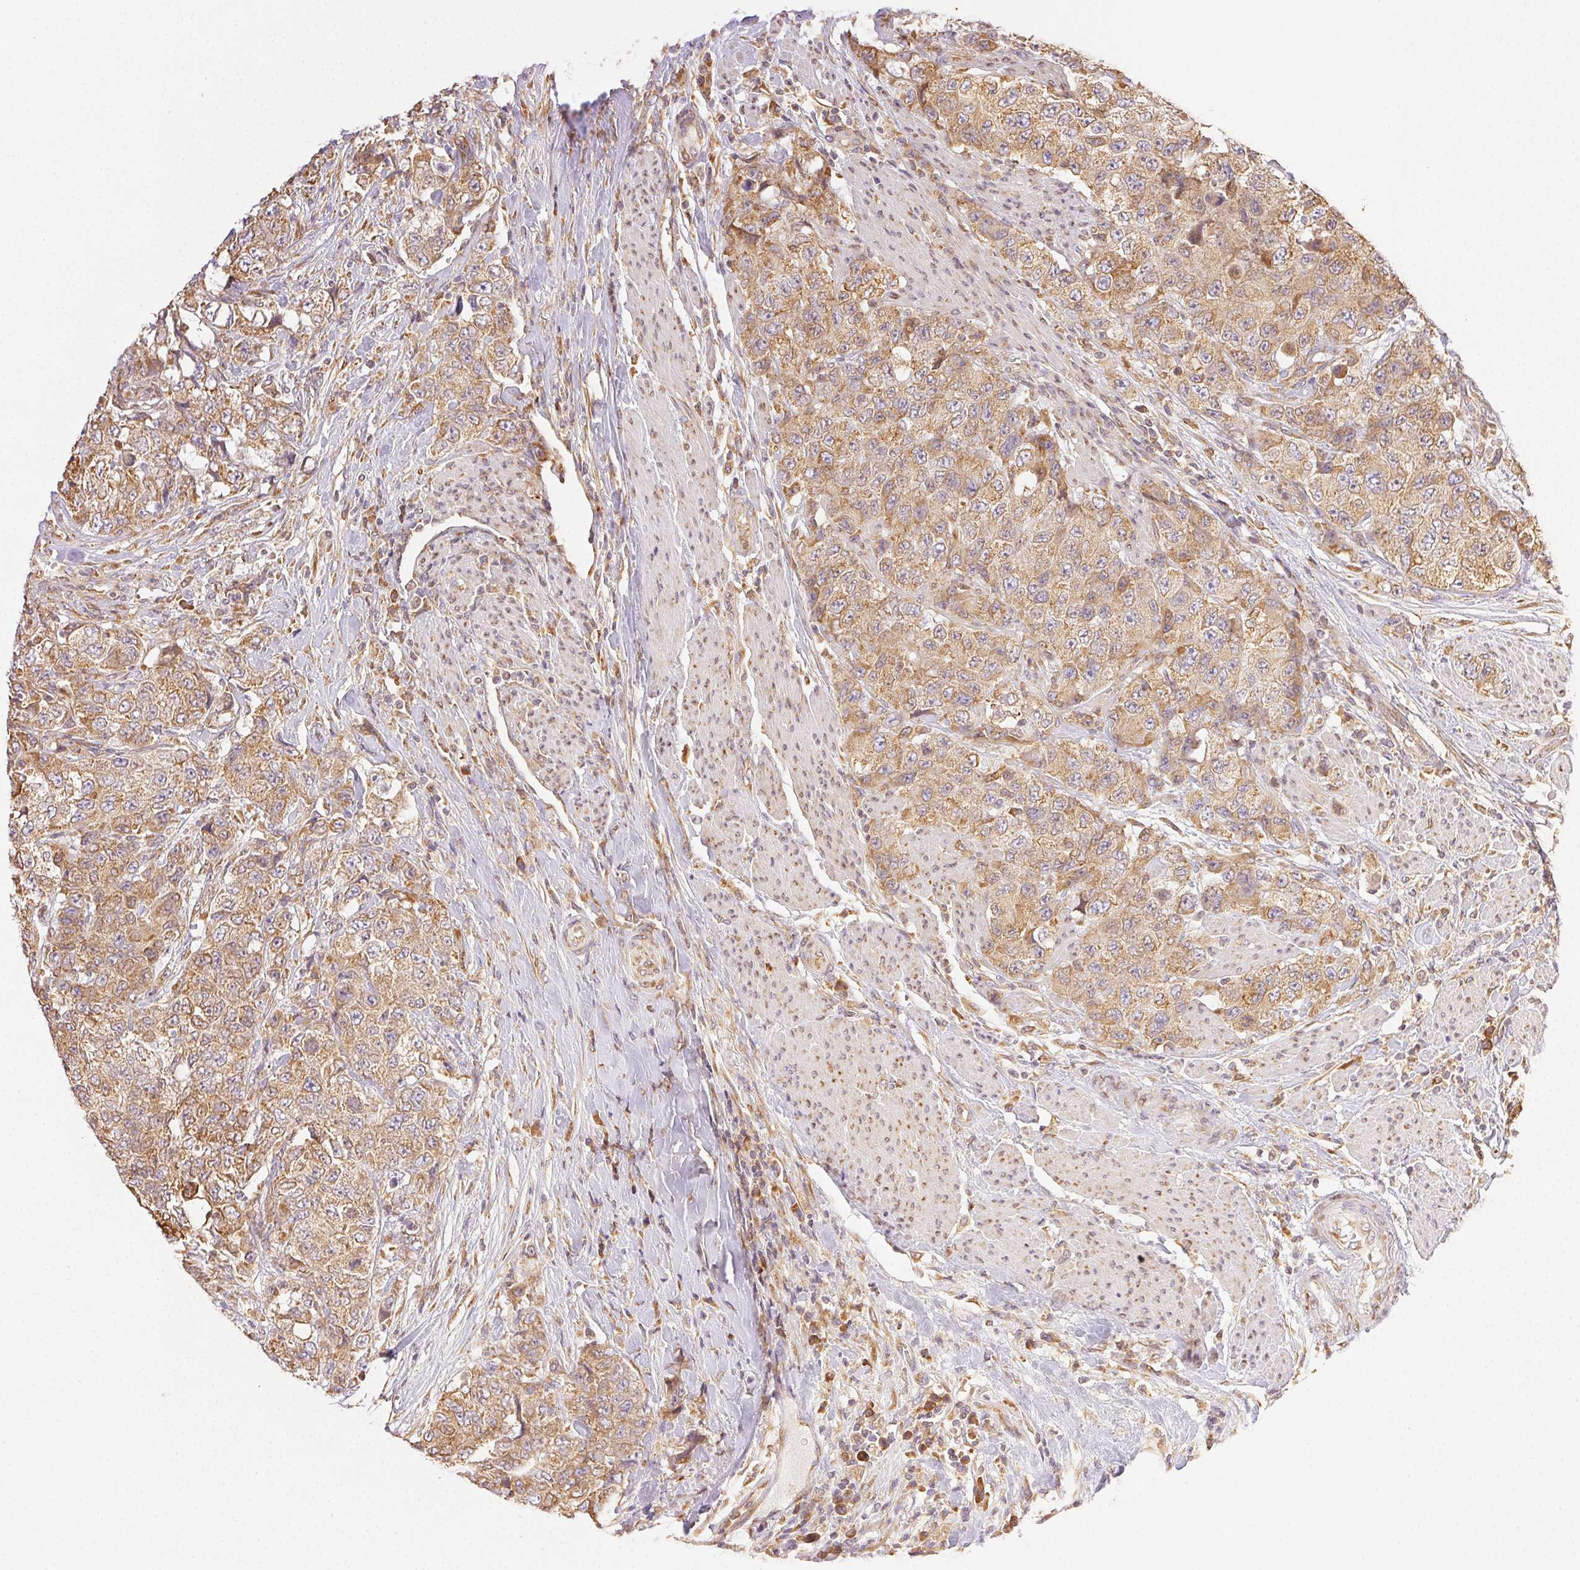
{"staining": {"intensity": "moderate", "quantity": ">75%", "location": "cytoplasmic/membranous"}, "tissue": "urothelial cancer", "cell_type": "Tumor cells", "image_type": "cancer", "snomed": [{"axis": "morphology", "description": "Urothelial carcinoma, High grade"}, {"axis": "topography", "description": "Urinary bladder"}], "caption": "A high-resolution photomicrograph shows IHC staining of high-grade urothelial carcinoma, which exhibits moderate cytoplasmic/membranous expression in approximately >75% of tumor cells.", "gene": "ENTREP1", "patient": {"sex": "female", "age": 78}}